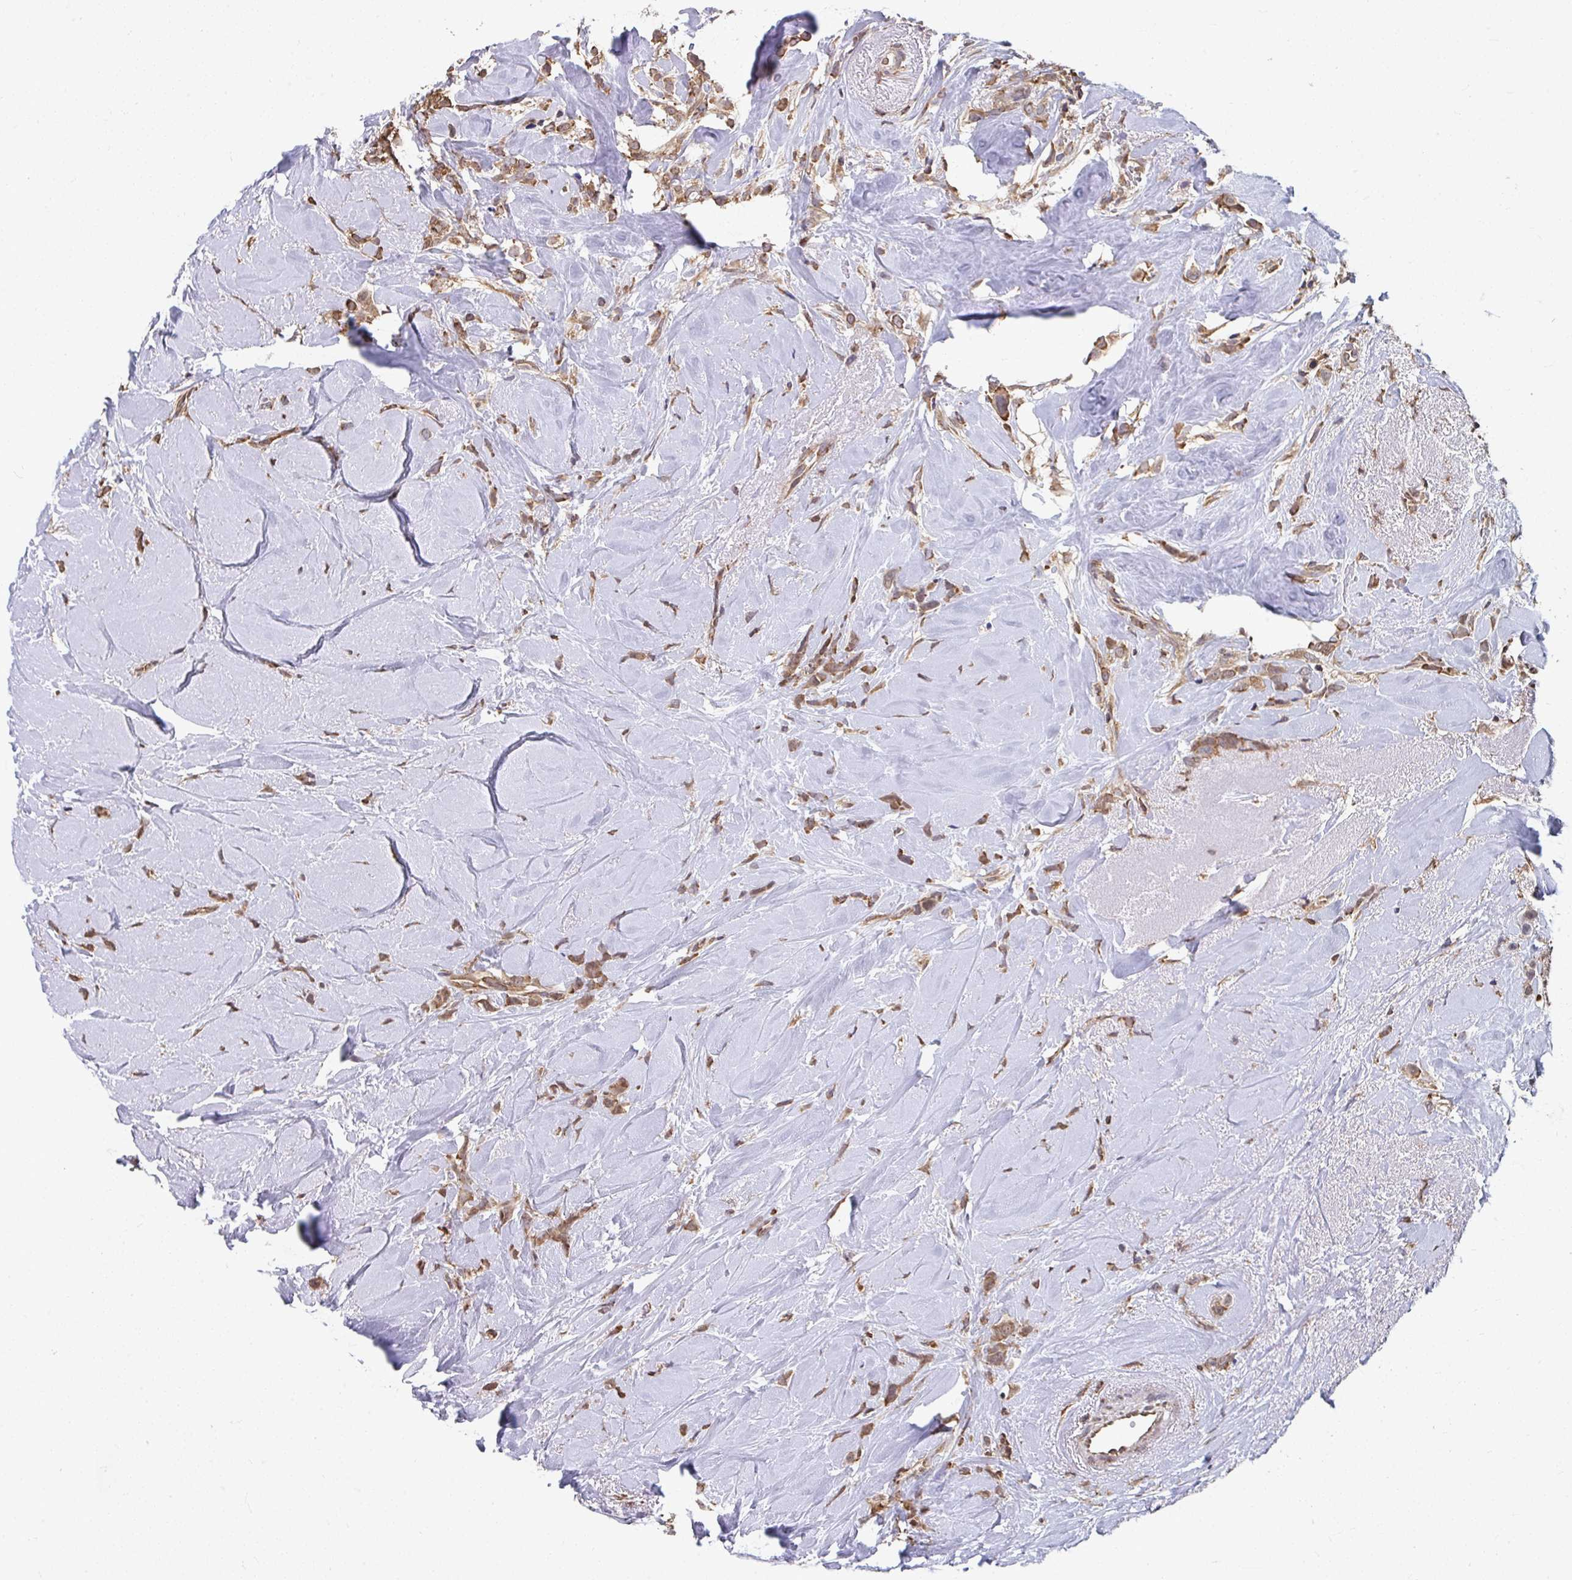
{"staining": {"intensity": "moderate", "quantity": ">75%", "location": "cytoplasmic/membranous"}, "tissue": "breast cancer", "cell_type": "Tumor cells", "image_type": "cancer", "snomed": [{"axis": "morphology", "description": "Duct carcinoma"}, {"axis": "topography", "description": "Breast"}], "caption": "A brown stain highlights moderate cytoplasmic/membranous positivity of a protein in human intraductal carcinoma (breast) tumor cells. (Brightfield microscopy of DAB IHC at high magnification).", "gene": "SYNCRIP", "patient": {"sex": "female", "age": 80}}